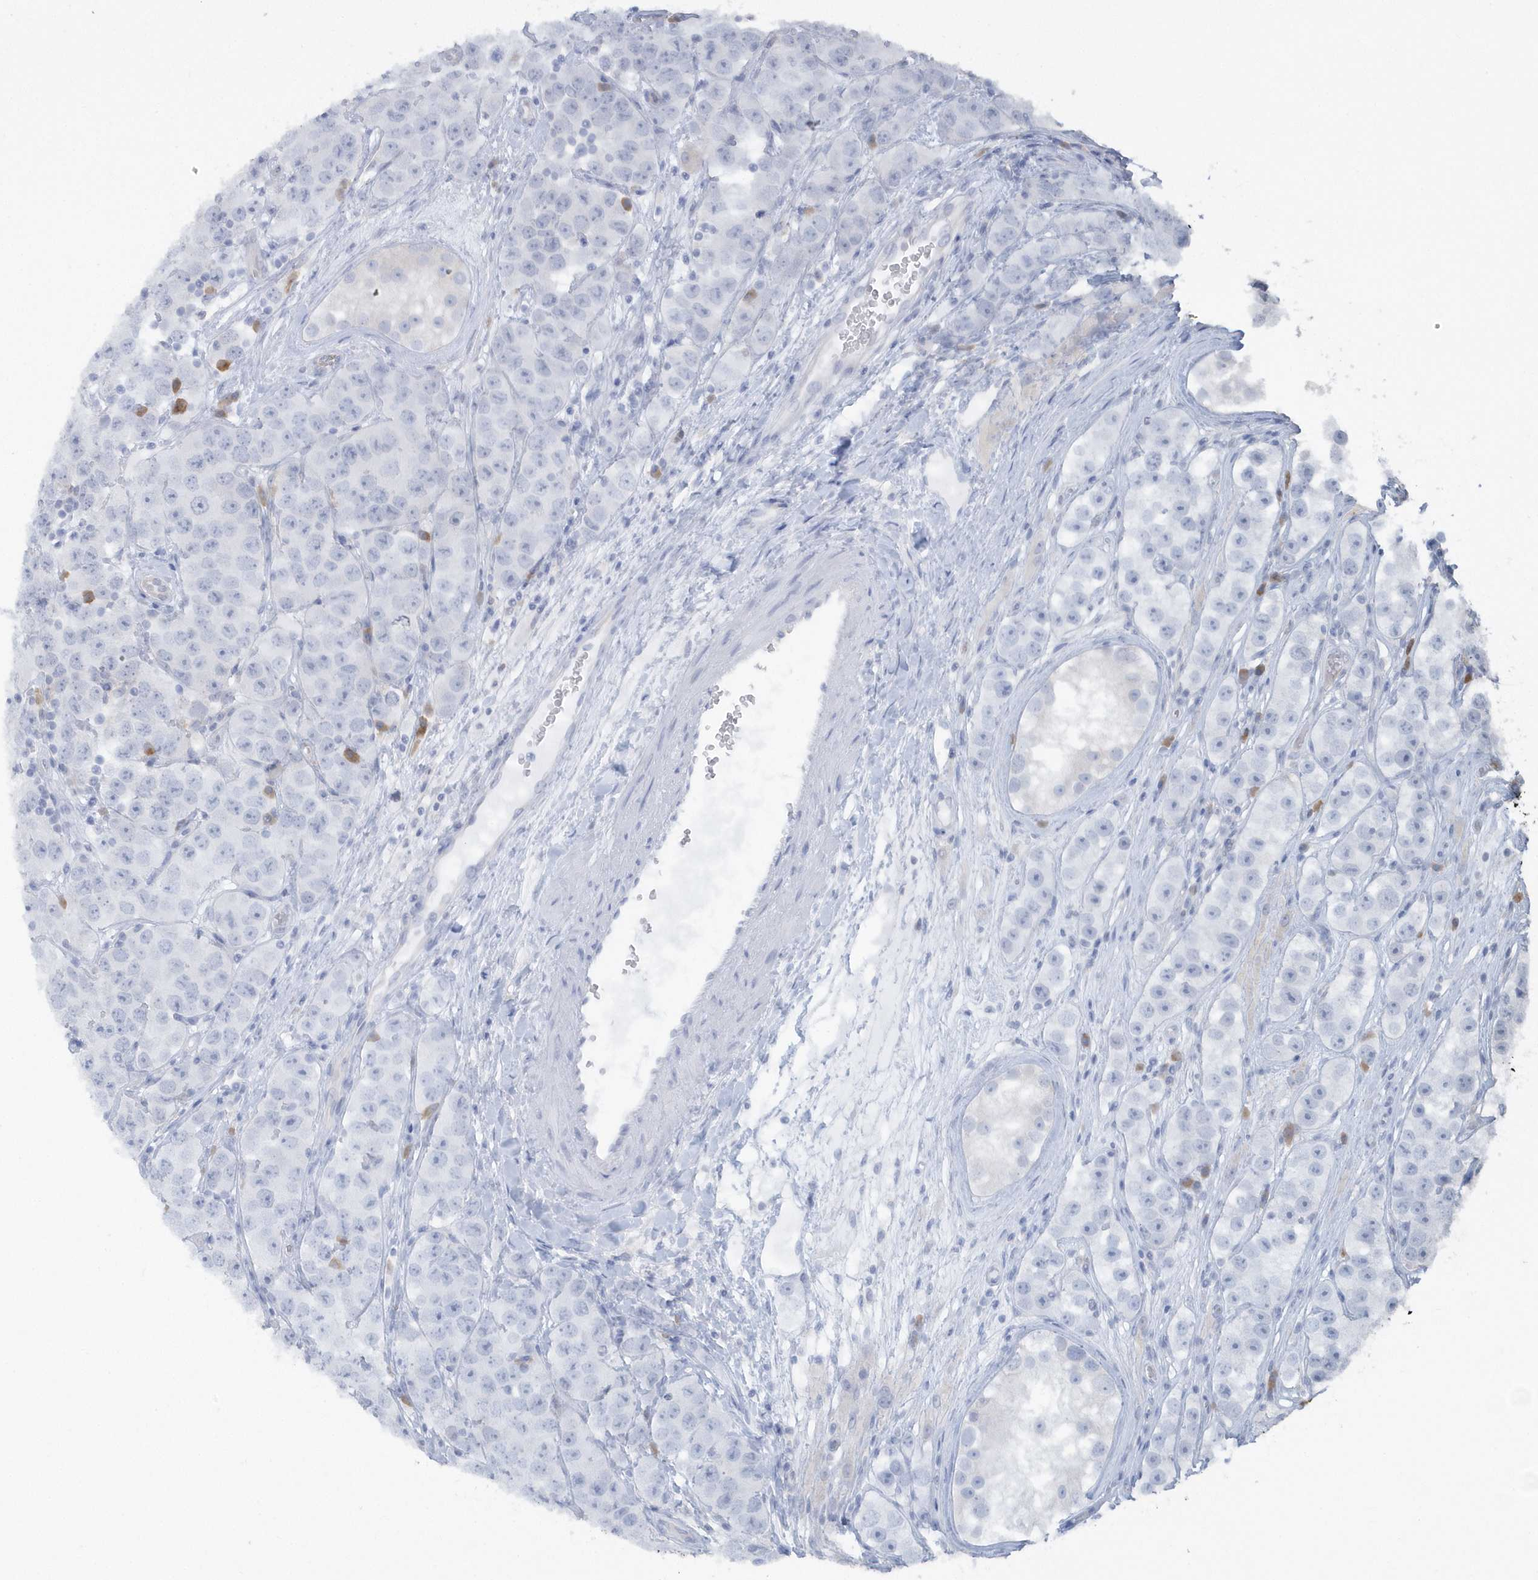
{"staining": {"intensity": "negative", "quantity": "none", "location": "none"}, "tissue": "testis cancer", "cell_type": "Tumor cells", "image_type": "cancer", "snomed": [{"axis": "morphology", "description": "Seminoma, NOS"}, {"axis": "topography", "description": "Testis"}], "caption": "The immunohistochemistry histopathology image has no significant expression in tumor cells of testis cancer (seminoma) tissue. (Stains: DAB (3,3'-diaminobenzidine) immunohistochemistry (IHC) with hematoxylin counter stain, Microscopy: brightfield microscopy at high magnification).", "gene": "HERPUD1", "patient": {"sex": "male", "age": 28}}